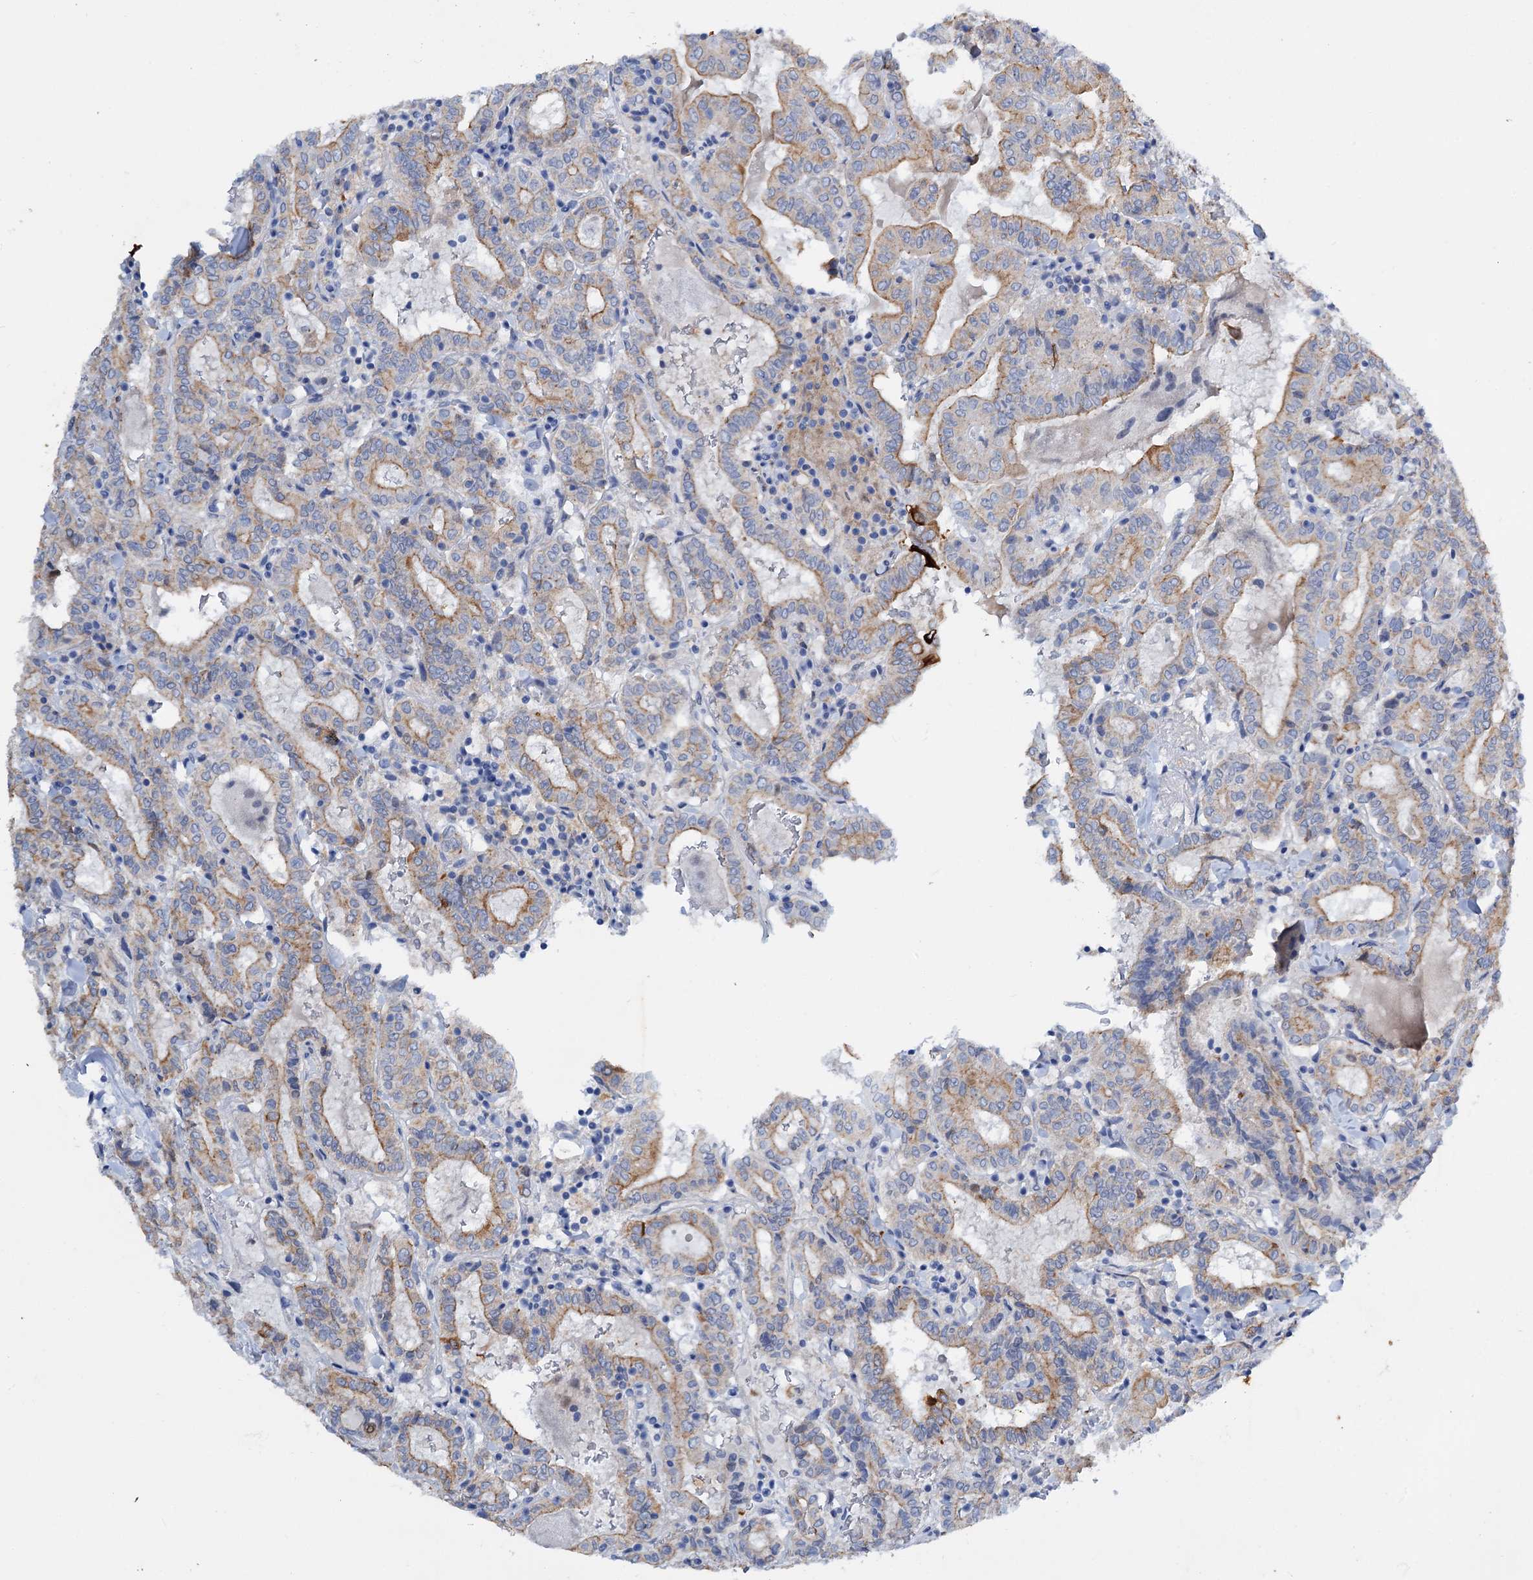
{"staining": {"intensity": "moderate", "quantity": "25%-75%", "location": "cytoplasmic/membranous"}, "tissue": "thyroid cancer", "cell_type": "Tumor cells", "image_type": "cancer", "snomed": [{"axis": "morphology", "description": "Papillary adenocarcinoma, NOS"}, {"axis": "topography", "description": "Thyroid gland"}], "caption": "This is a histology image of immunohistochemistry (IHC) staining of thyroid cancer (papillary adenocarcinoma), which shows moderate expression in the cytoplasmic/membranous of tumor cells.", "gene": "FAAP20", "patient": {"sex": "female", "age": 72}}